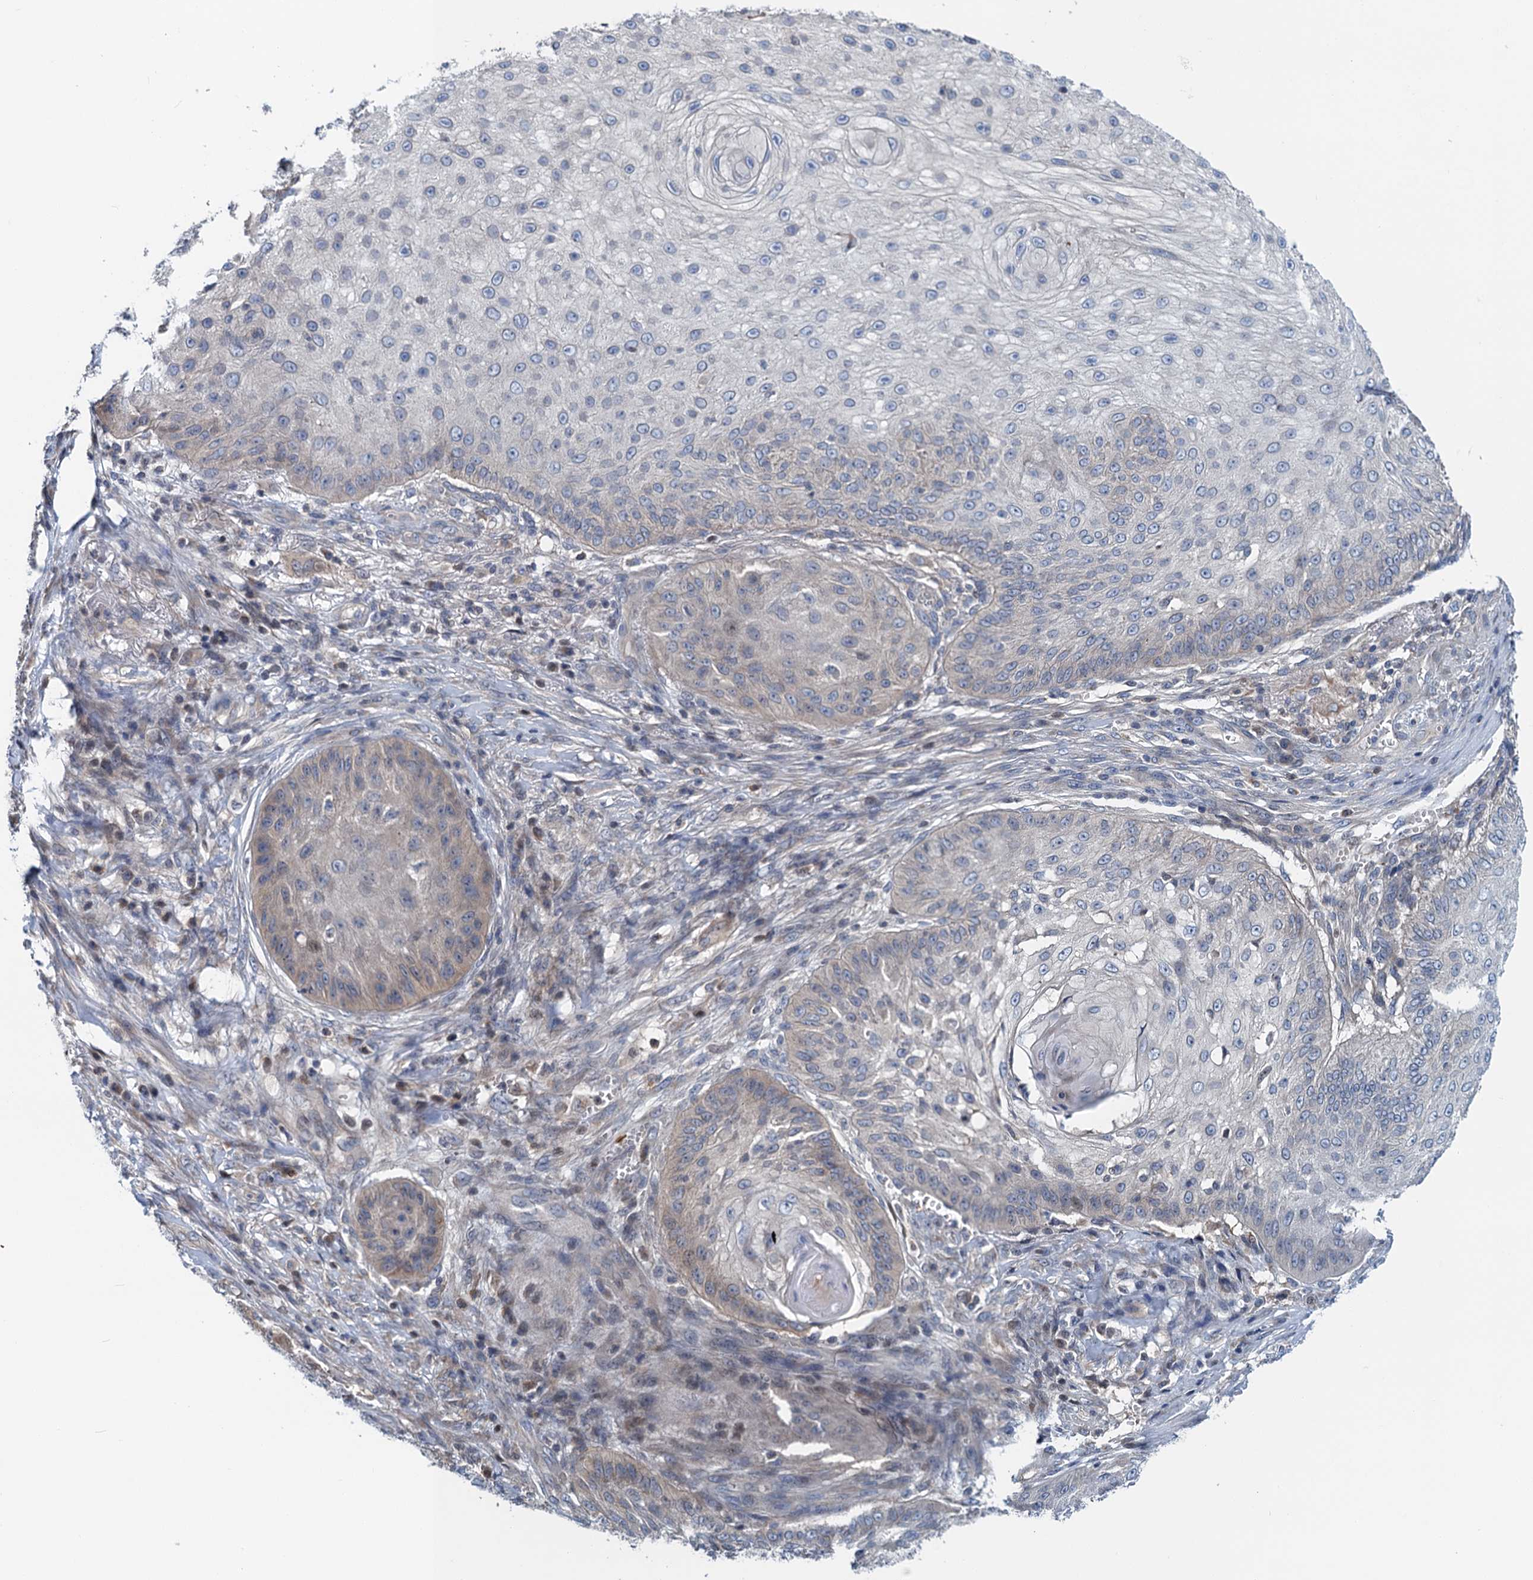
{"staining": {"intensity": "weak", "quantity": "<25%", "location": "cytoplasmic/membranous"}, "tissue": "skin cancer", "cell_type": "Tumor cells", "image_type": "cancer", "snomed": [{"axis": "morphology", "description": "Squamous cell carcinoma, NOS"}, {"axis": "topography", "description": "Skin"}], "caption": "Tumor cells are negative for protein expression in human skin cancer (squamous cell carcinoma).", "gene": "NBEA", "patient": {"sex": "male", "age": 70}}